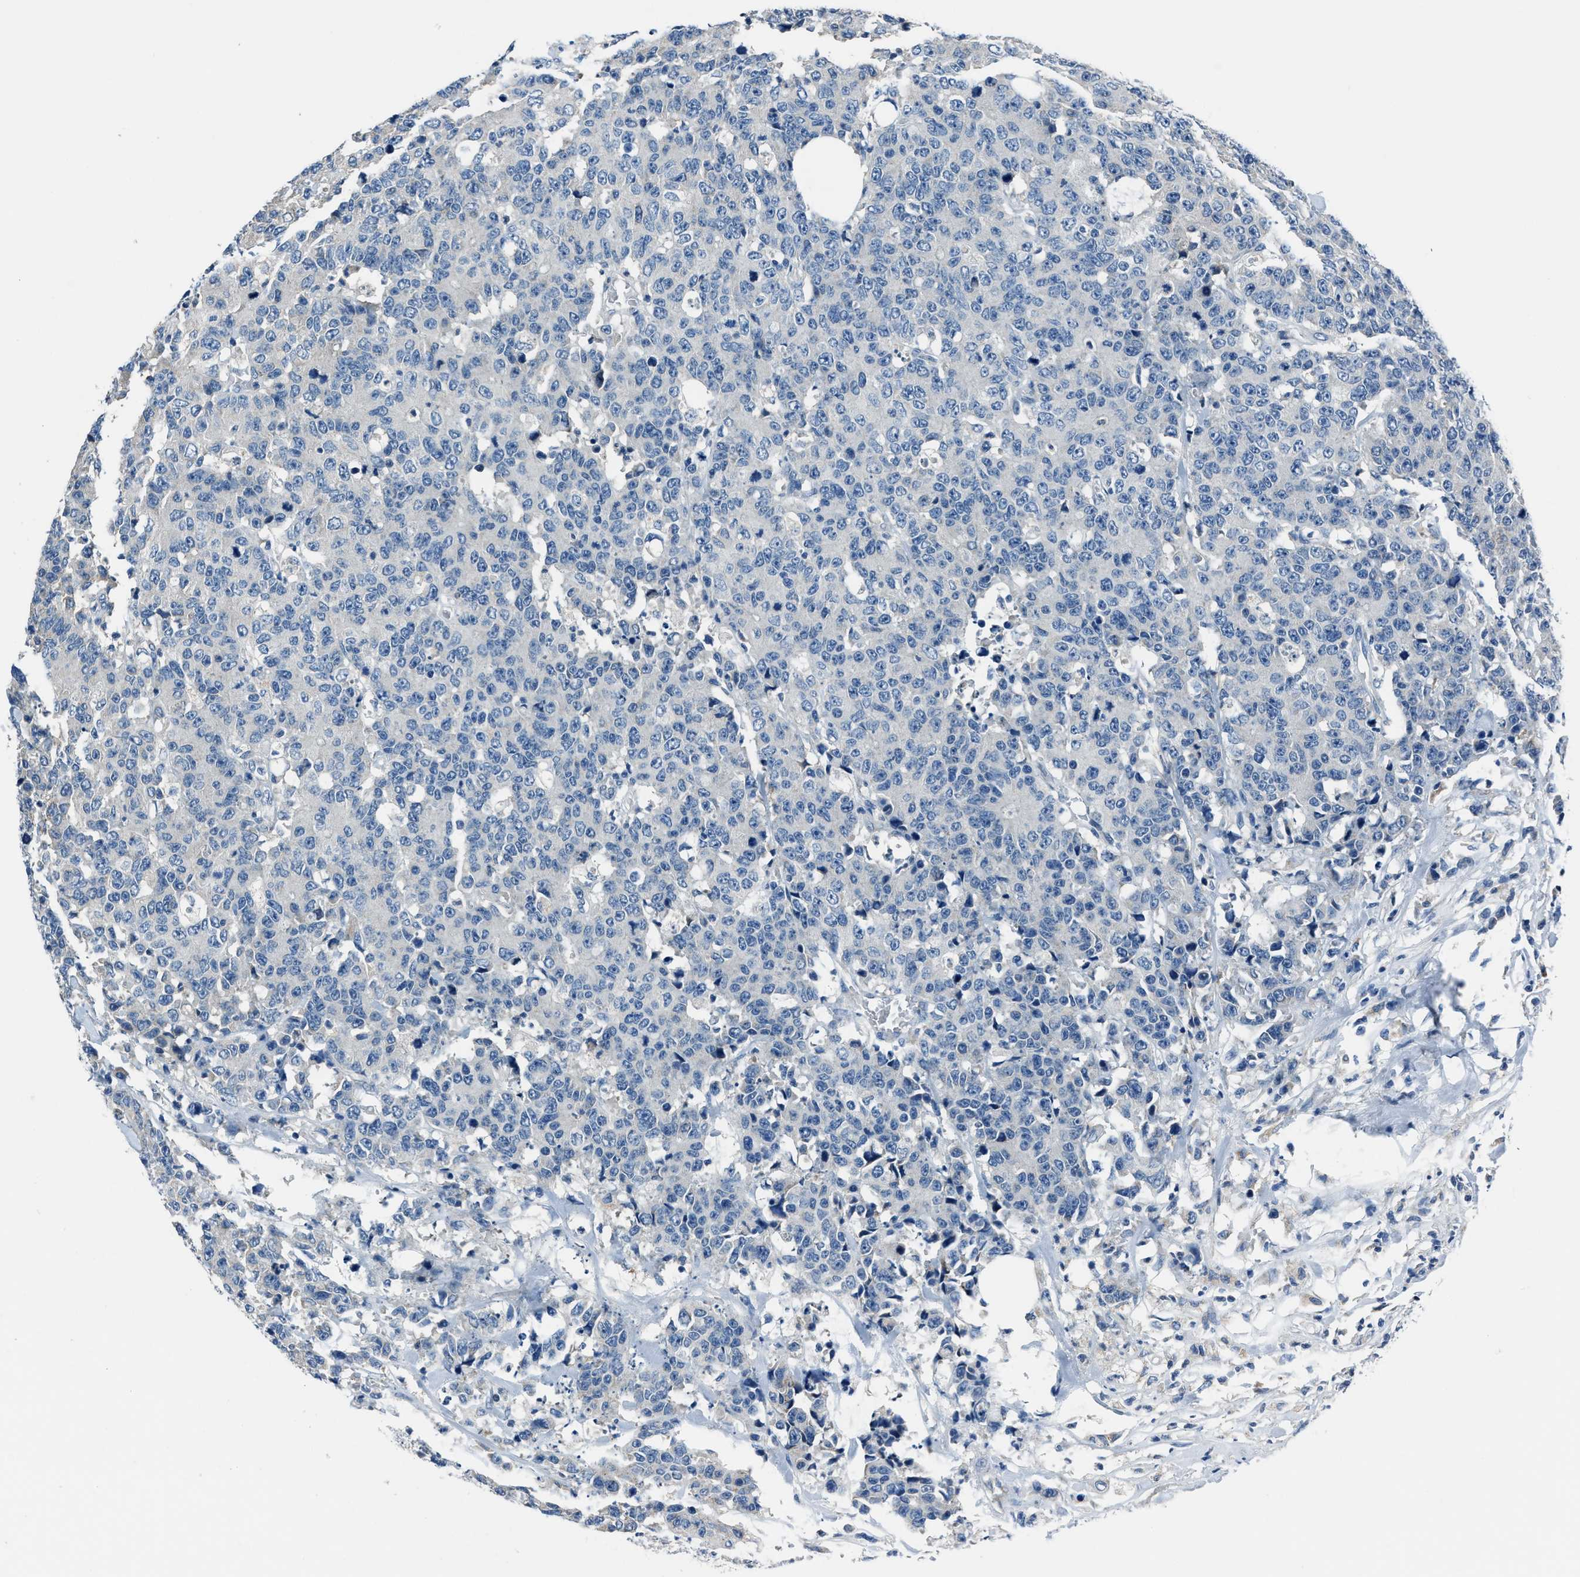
{"staining": {"intensity": "negative", "quantity": "none", "location": "none"}, "tissue": "colorectal cancer", "cell_type": "Tumor cells", "image_type": "cancer", "snomed": [{"axis": "morphology", "description": "Adenocarcinoma, NOS"}, {"axis": "topography", "description": "Colon"}], "caption": "This is an immunohistochemistry (IHC) photomicrograph of human colorectal cancer (adenocarcinoma). There is no positivity in tumor cells.", "gene": "ADAM2", "patient": {"sex": "female", "age": 86}}